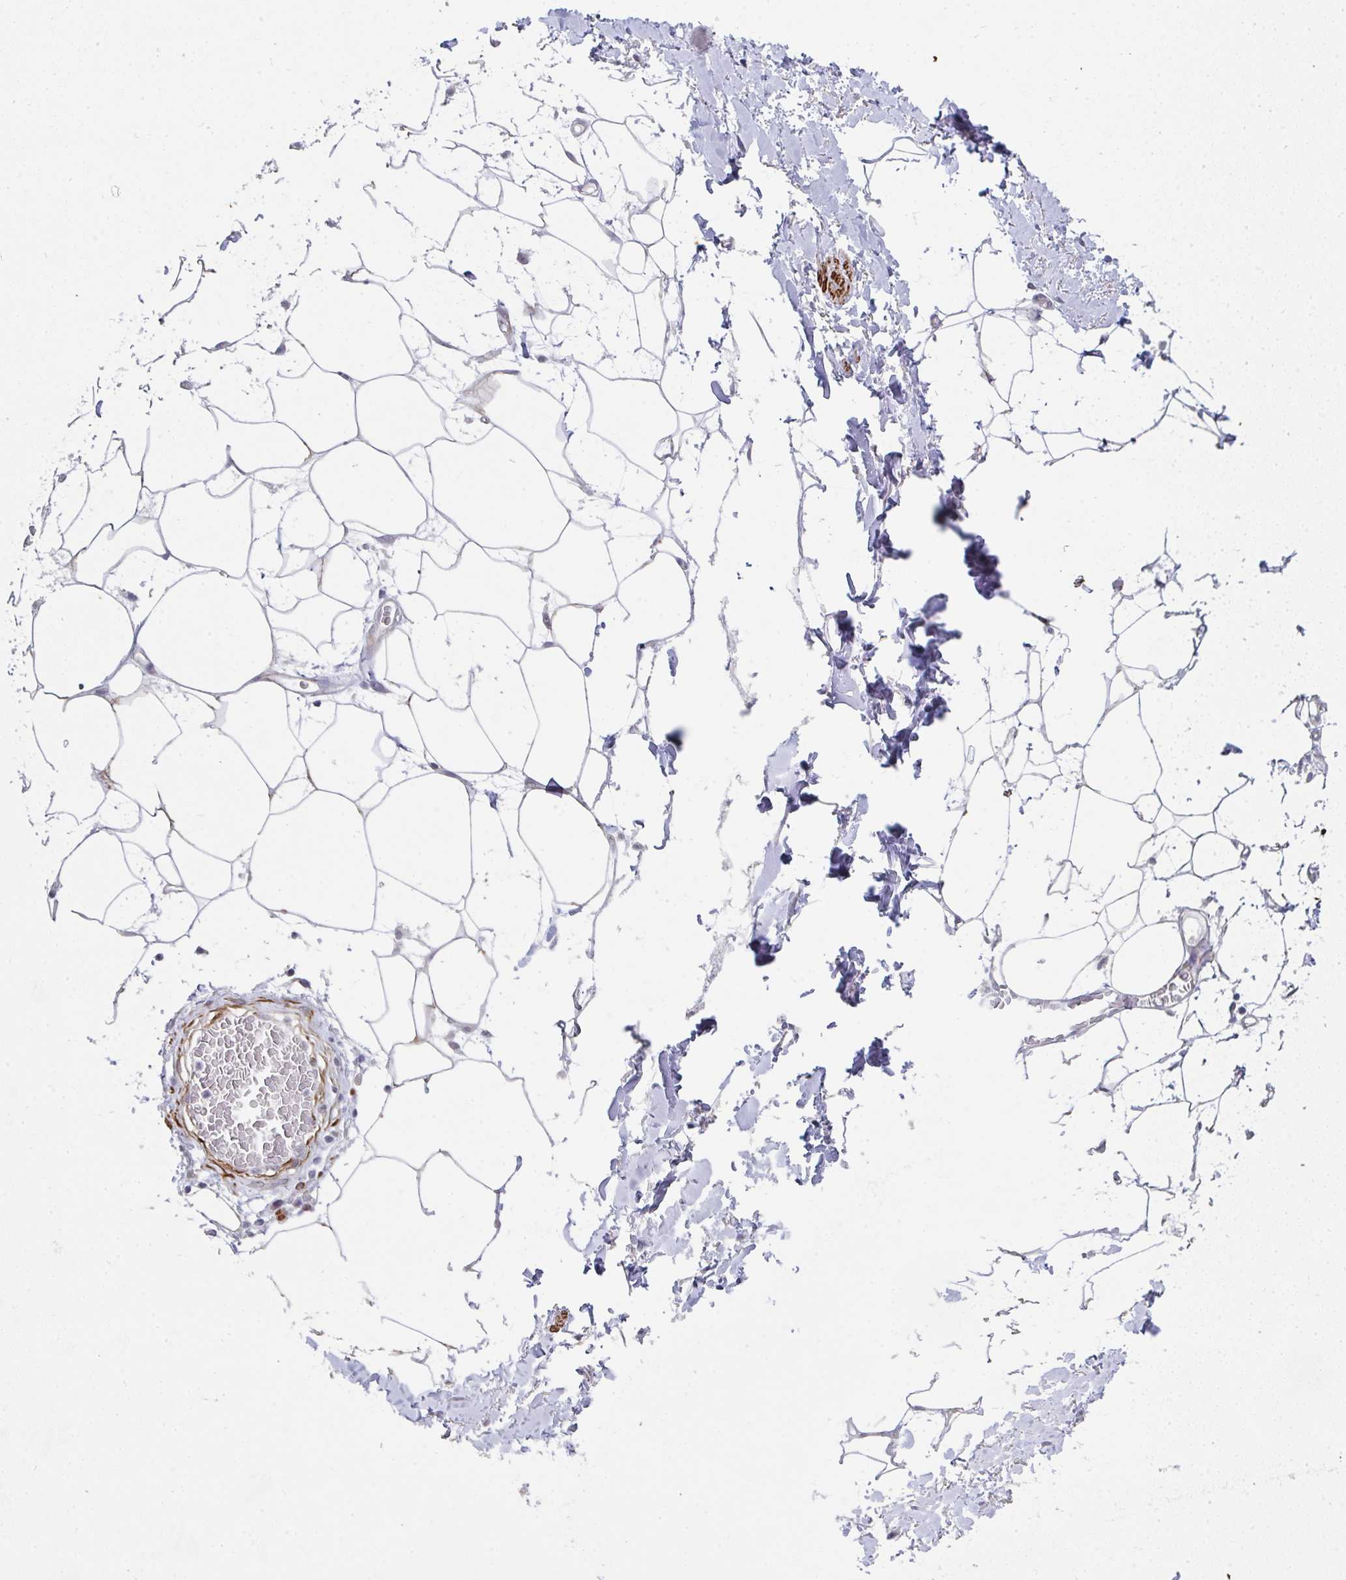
{"staining": {"intensity": "negative", "quantity": "none", "location": "none"}, "tissue": "adipose tissue", "cell_type": "Adipocytes", "image_type": "normal", "snomed": [{"axis": "morphology", "description": "Normal tissue, NOS"}, {"axis": "topography", "description": "Vagina"}, {"axis": "topography", "description": "Peripheral nerve tissue"}], "caption": "An immunohistochemistry histopathology image of benign adipose tissue is shown. There is no staining in adipocytes of adipose tissue.", "gene": "GINS2", "patient": {"sex": "female", "age": 71}}